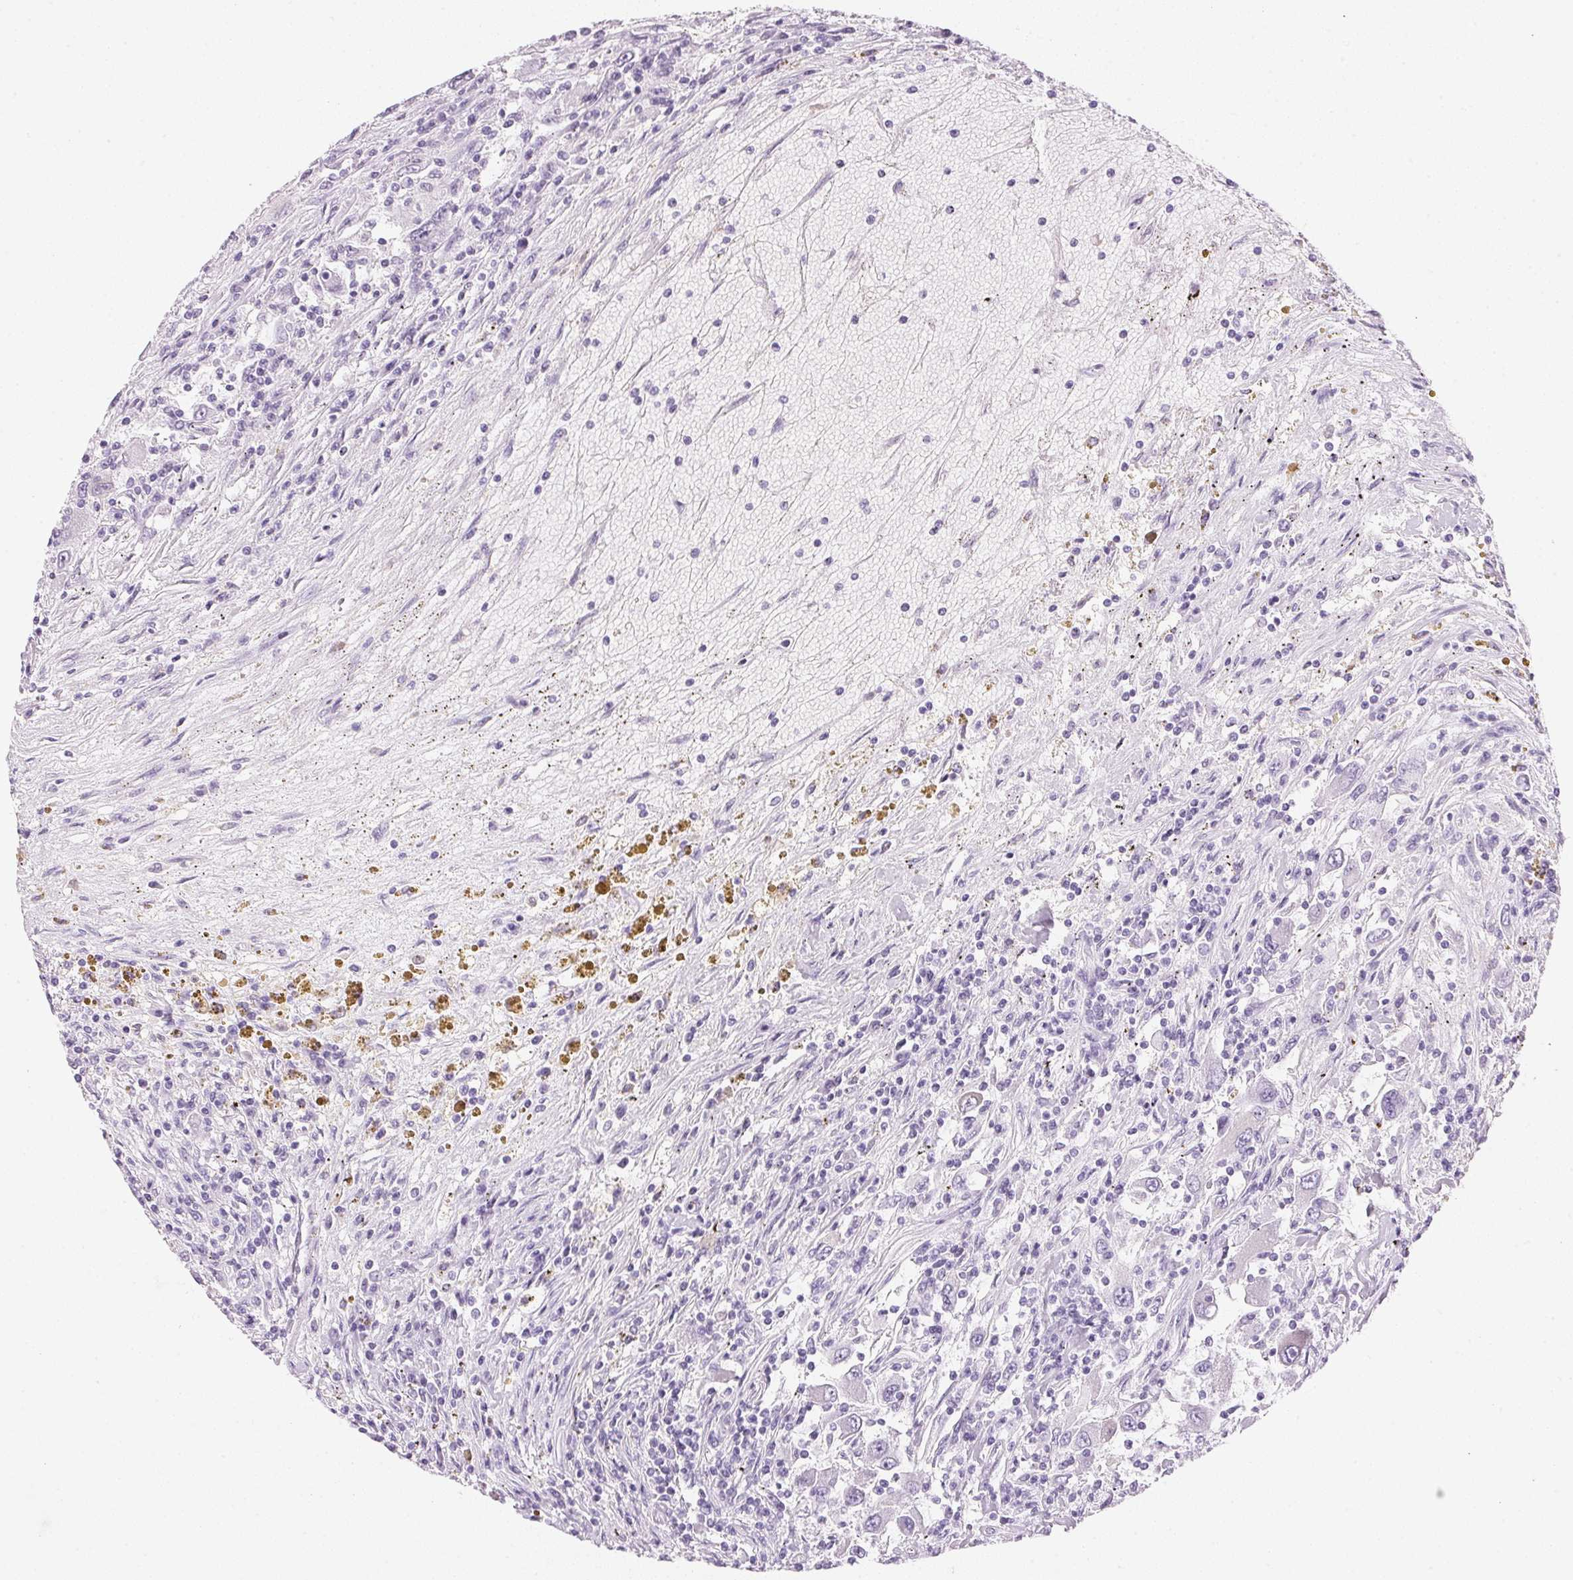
{"staining": {"intensity": "negative", "quantity": "none", "location": "none"}, "tissue": "renal cancer", "cell_type": "Tumor cells", "image_type": "cancer", "snomed": [{"axis": "morphology", "description": "Adenocarcinoma, NOS"}, {"axis": "topography", "description": "Kidney"}], "caption": "Histopathology image shows no protein positivity in tumor cells of renal cancer (adenocarcinoma) tissue. The staining was performed using DAB (3,3'-diaminobenzidine) to visualize the protein expression in brown, while the nuclei were stained in blue with hematoxylin (Magnification: 20x).", "gene": "IGFBP1", "patient": {"sex": "female", "age": 67}}